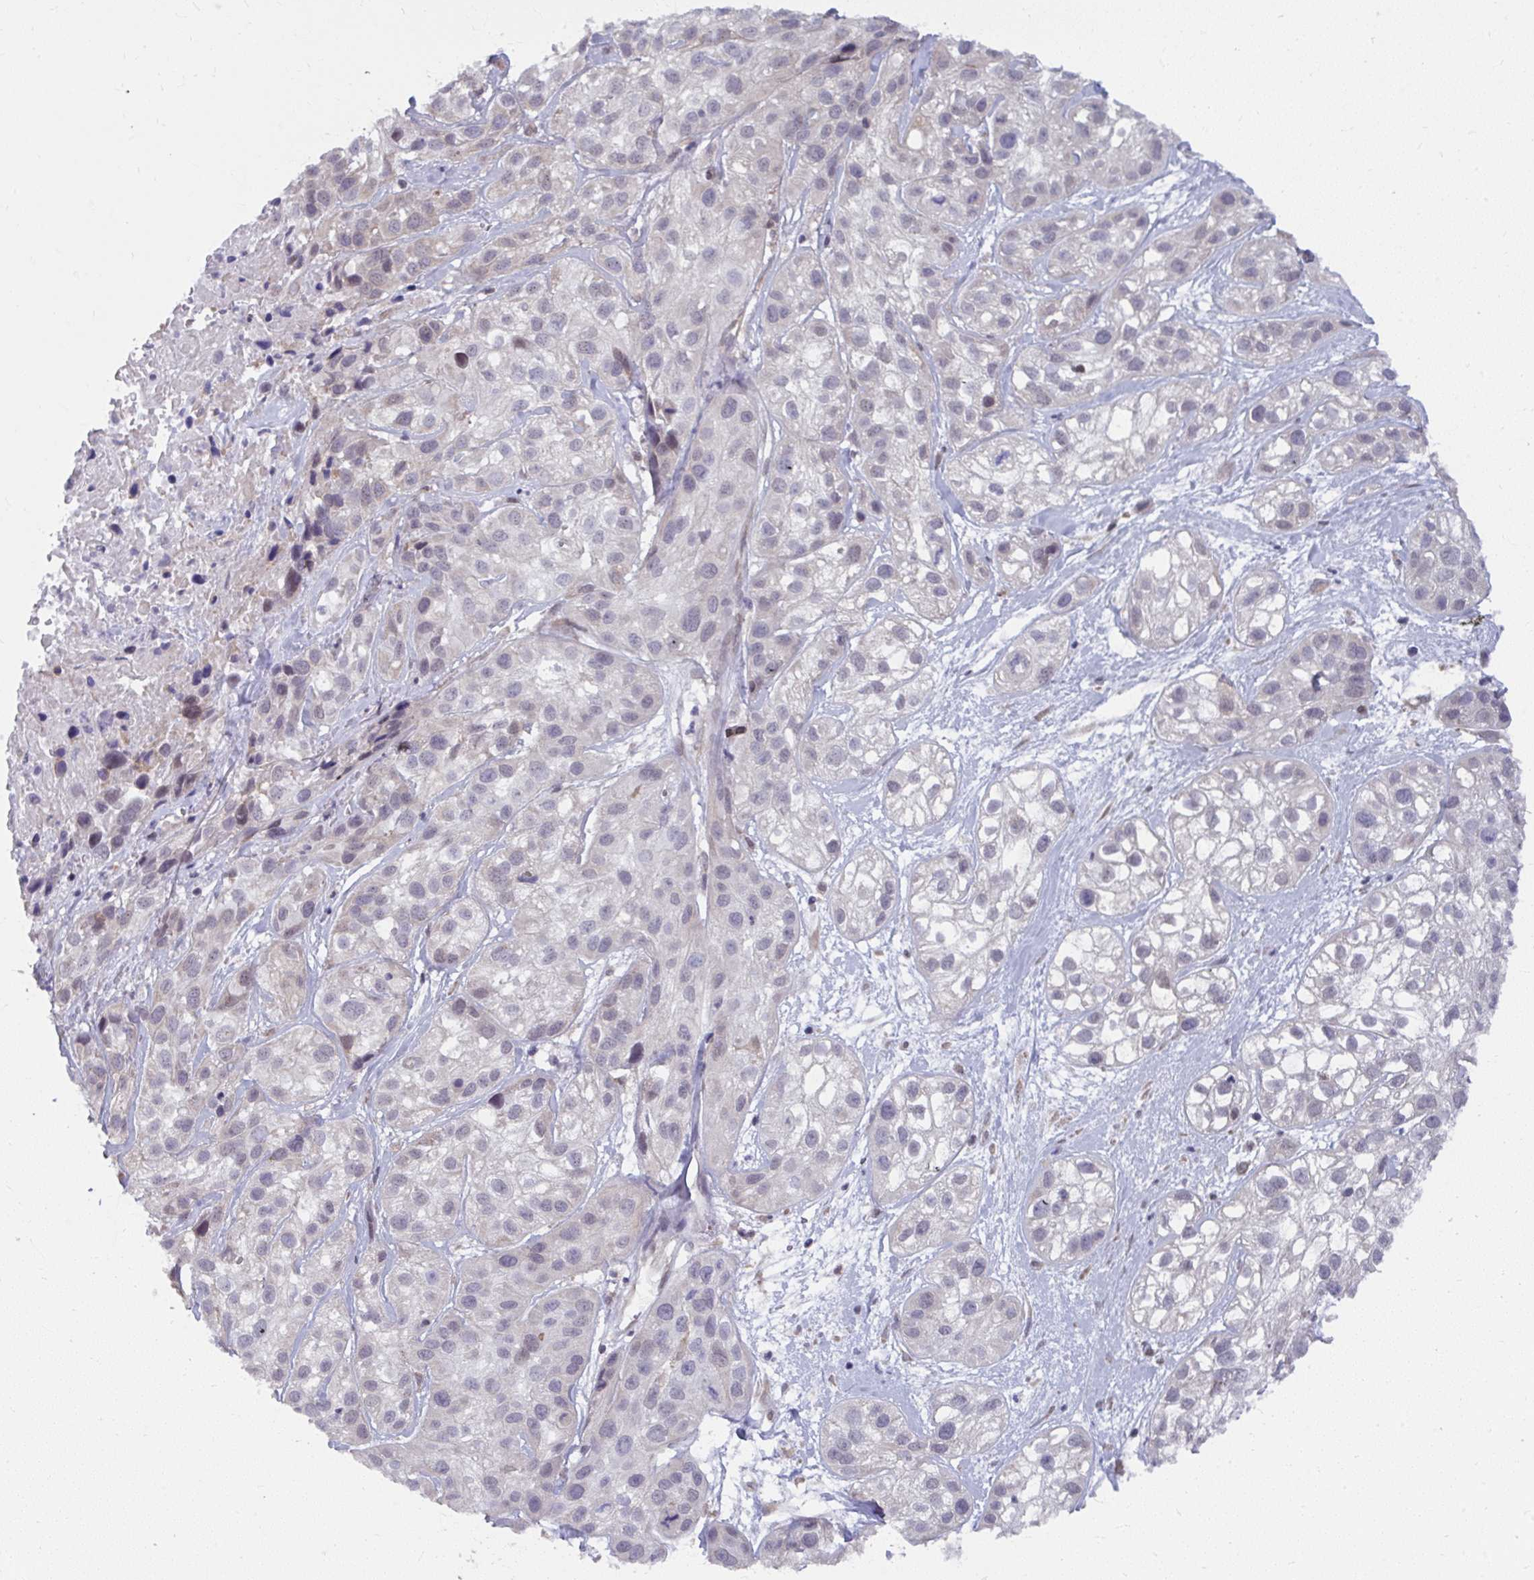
{"staining": {"intensity": "negative", "quantity": "none", "location": "none"}, "tissue": "skin cancer", "cell_type": "Tumor cells", "image_type": "cancer", "snomed": [{"axis": "morphology", "description": "Squamous cell carcinoma, NOS"}, {"axis": "topography", "description": "Skin"}], "caption": "IHC image of human skin cancer stained for a protein (brown), which reveals no positivity in tumor cells.", "gene": "NMNAT1", "patient": {"sex": "male", "age": 82}}